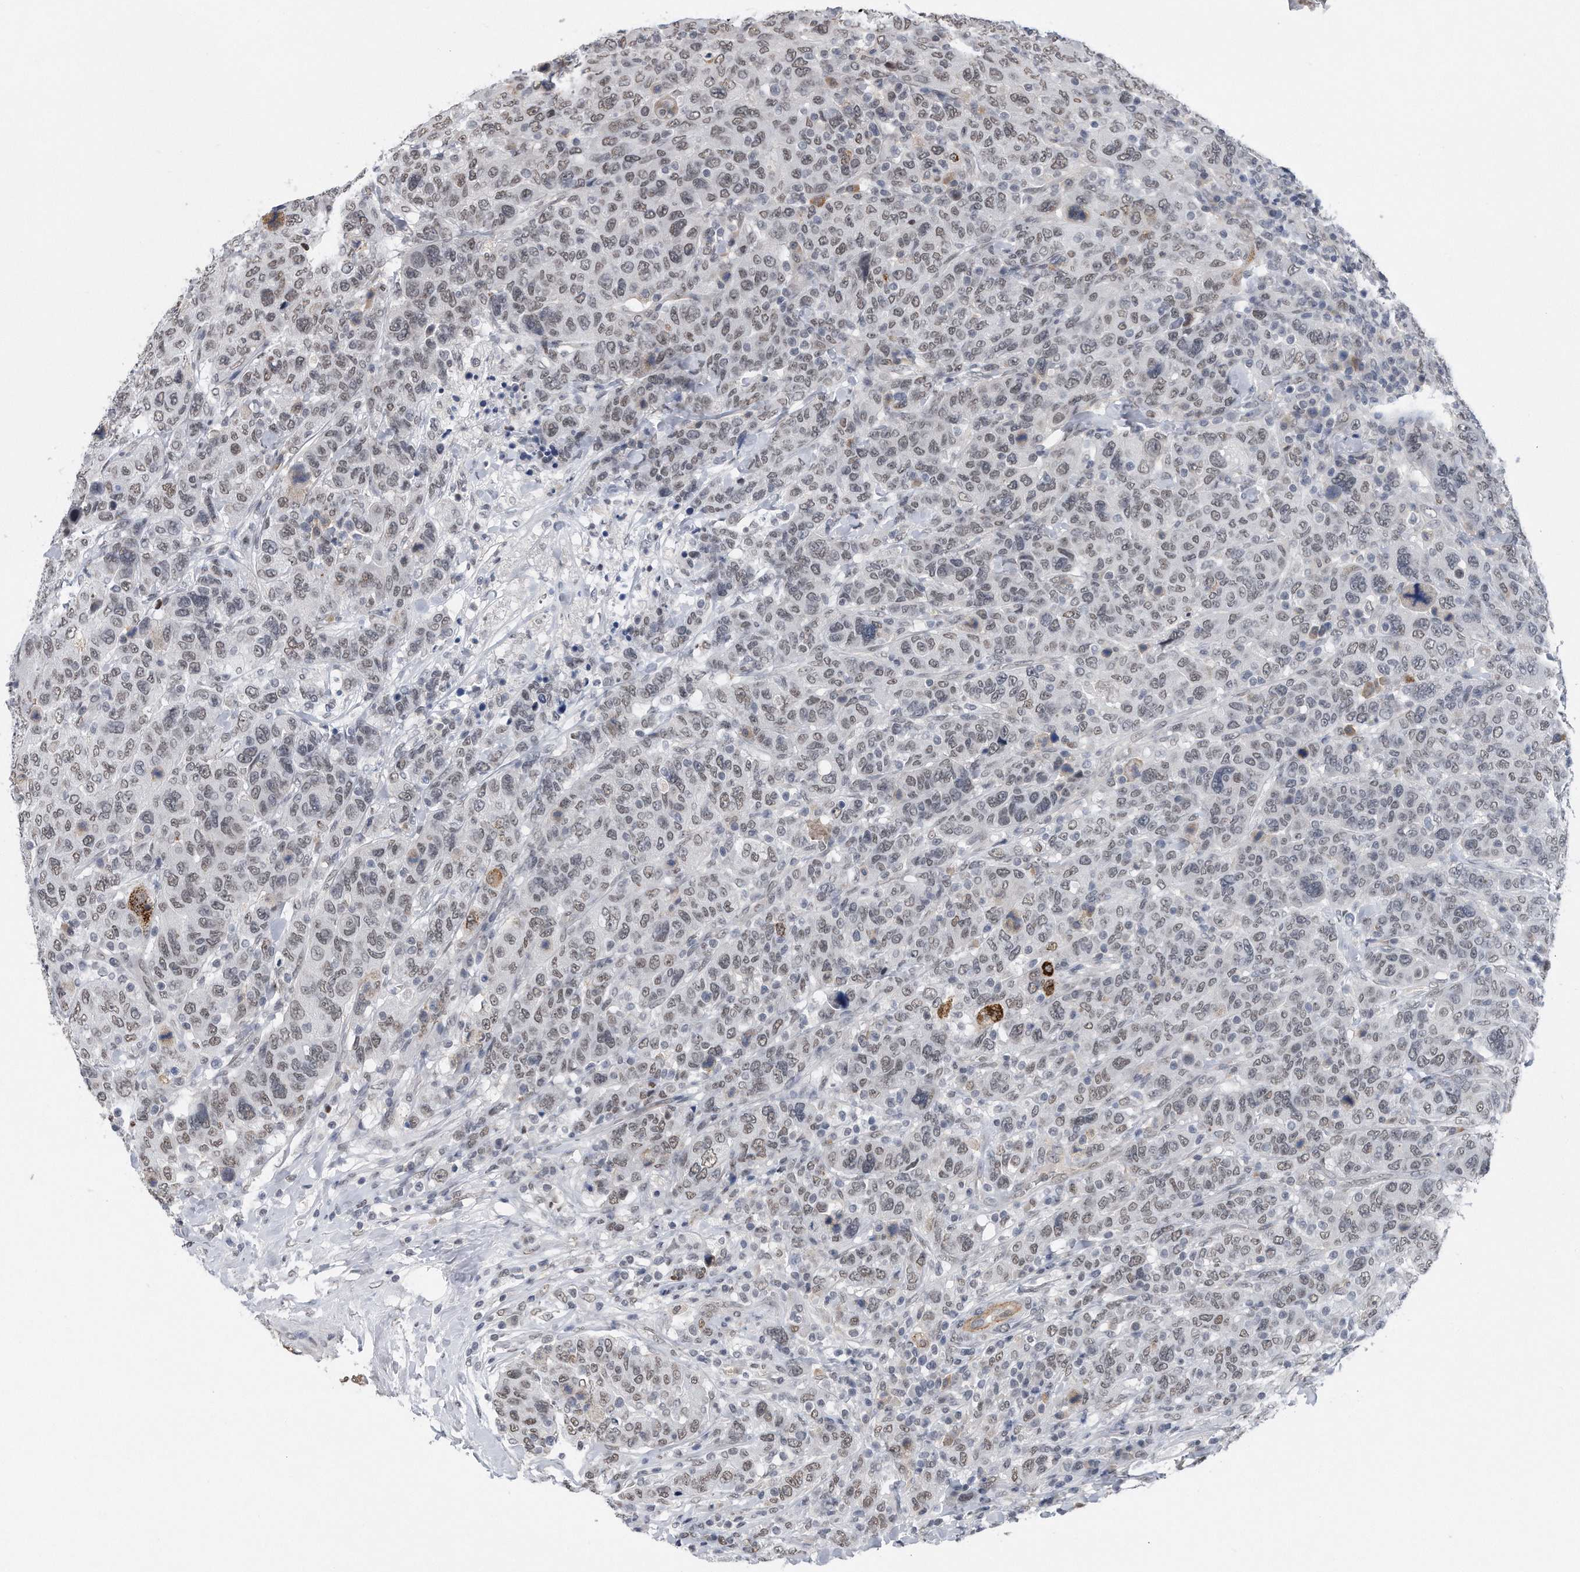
{"staining": {"intensity": "weak", "quantity": "25%-75%", "location": "nuclear"}, "tissue": "breast cancer", "cell_type": "Tumor cells", "image_type": "cancer", "snomed": [{"axis": "morphology", "description": "Duct carcinoma"}, {"axis": "topography", "description": "Breast"}], "caption": "Protein staining of breast cancer (invasive ductal carcinoma) tissue displays weak nuclear staining in approximately 25%-75% of tumor cells. (DAB (3,3'-diaminobenzidine) IHC, brown staining for protein, blue staining for nuclei).", "gene": "TP53INP1", "patient": {"sex": "female", "age": 37}}